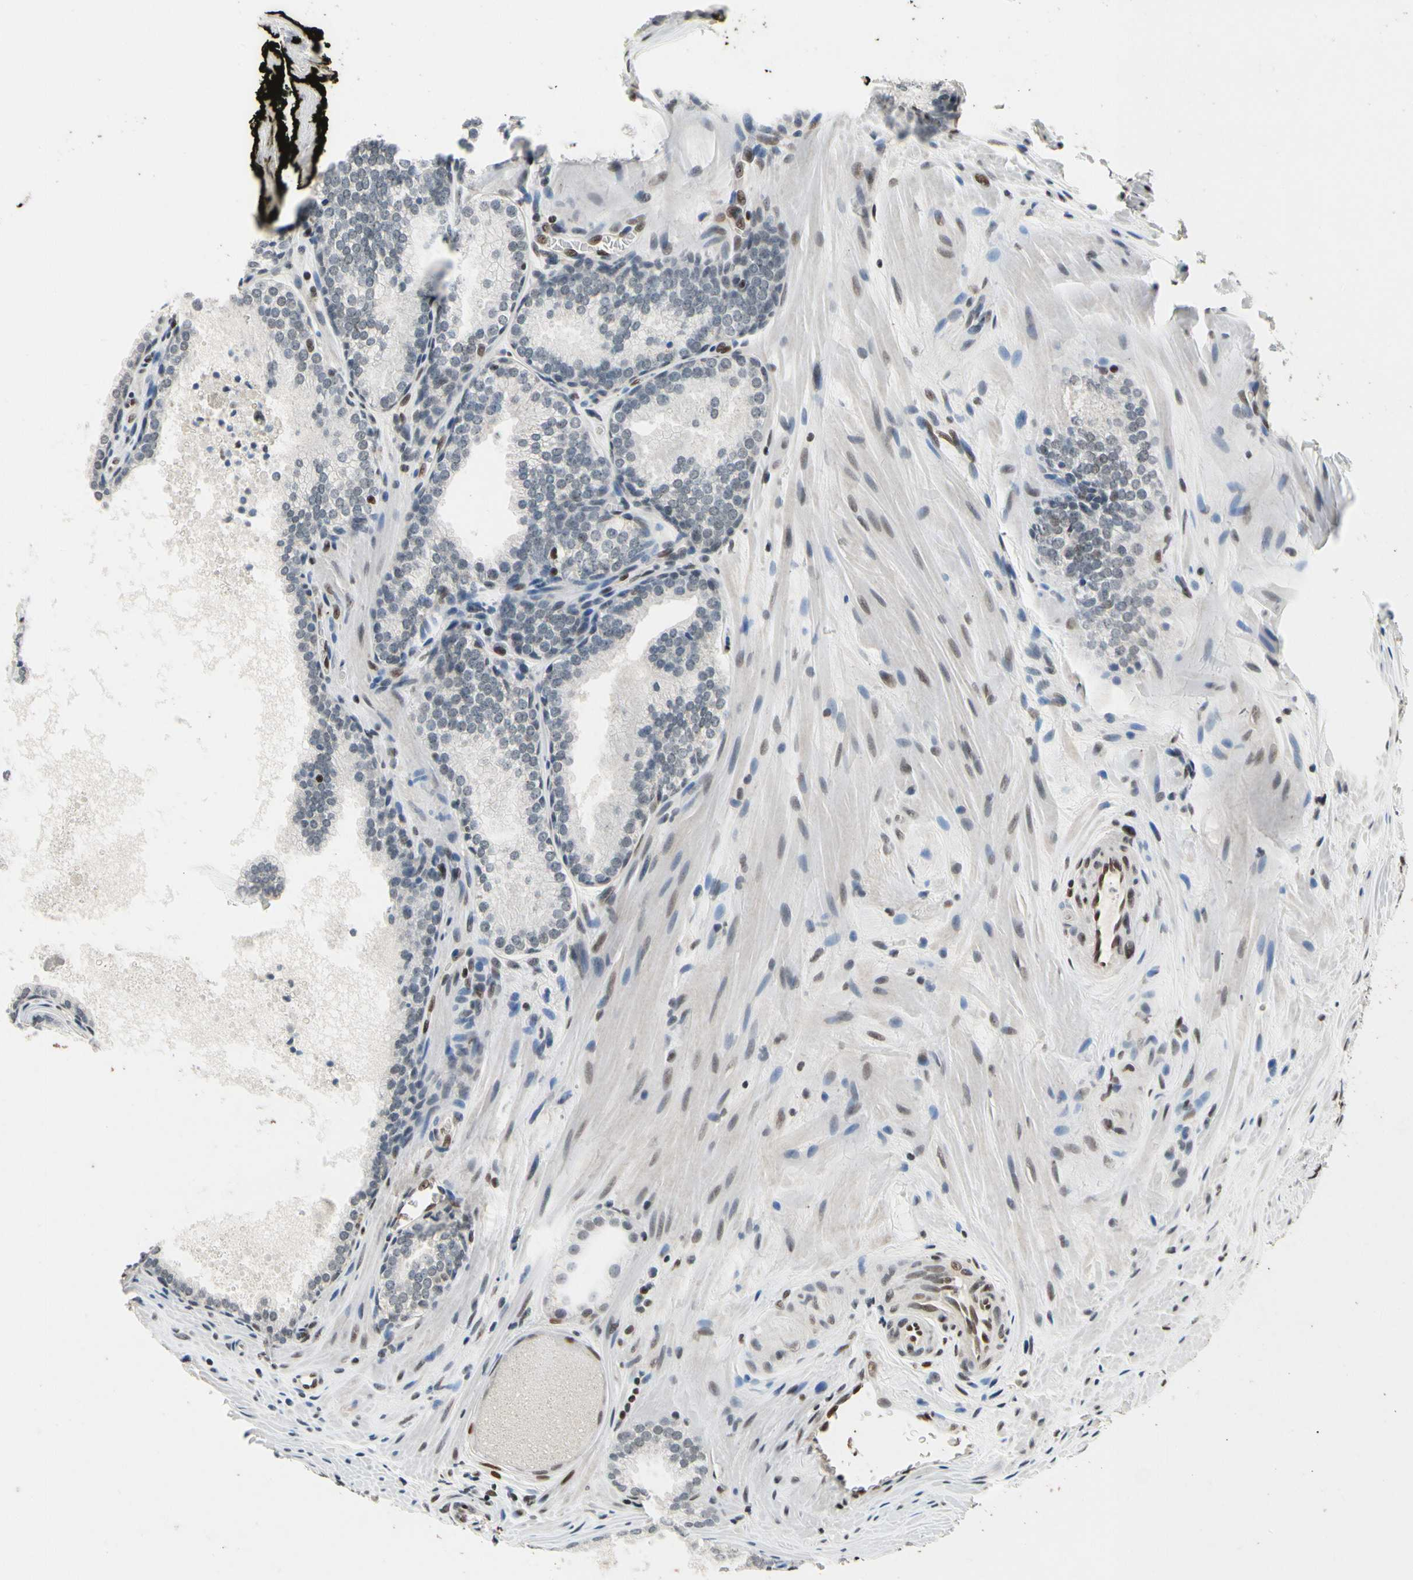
{"staining": {"intensity": "negative", "quantity": "none", "location": "none"}, "tissue": "prostate cancer", "cell_type": "Tumor cells", "image_type": "cancer", "snomed": [{"axis": "morphology", "description": "Adenocarcinoma, Low grade"}, {"axis": "topography", "description": "Prostate"}], "caption": "Immunohistochemical staining of prostate cancer reveals no significant staining in tumor cells.", "gene": "RECQL", "patient": {"sex": "male", "age": 60}}